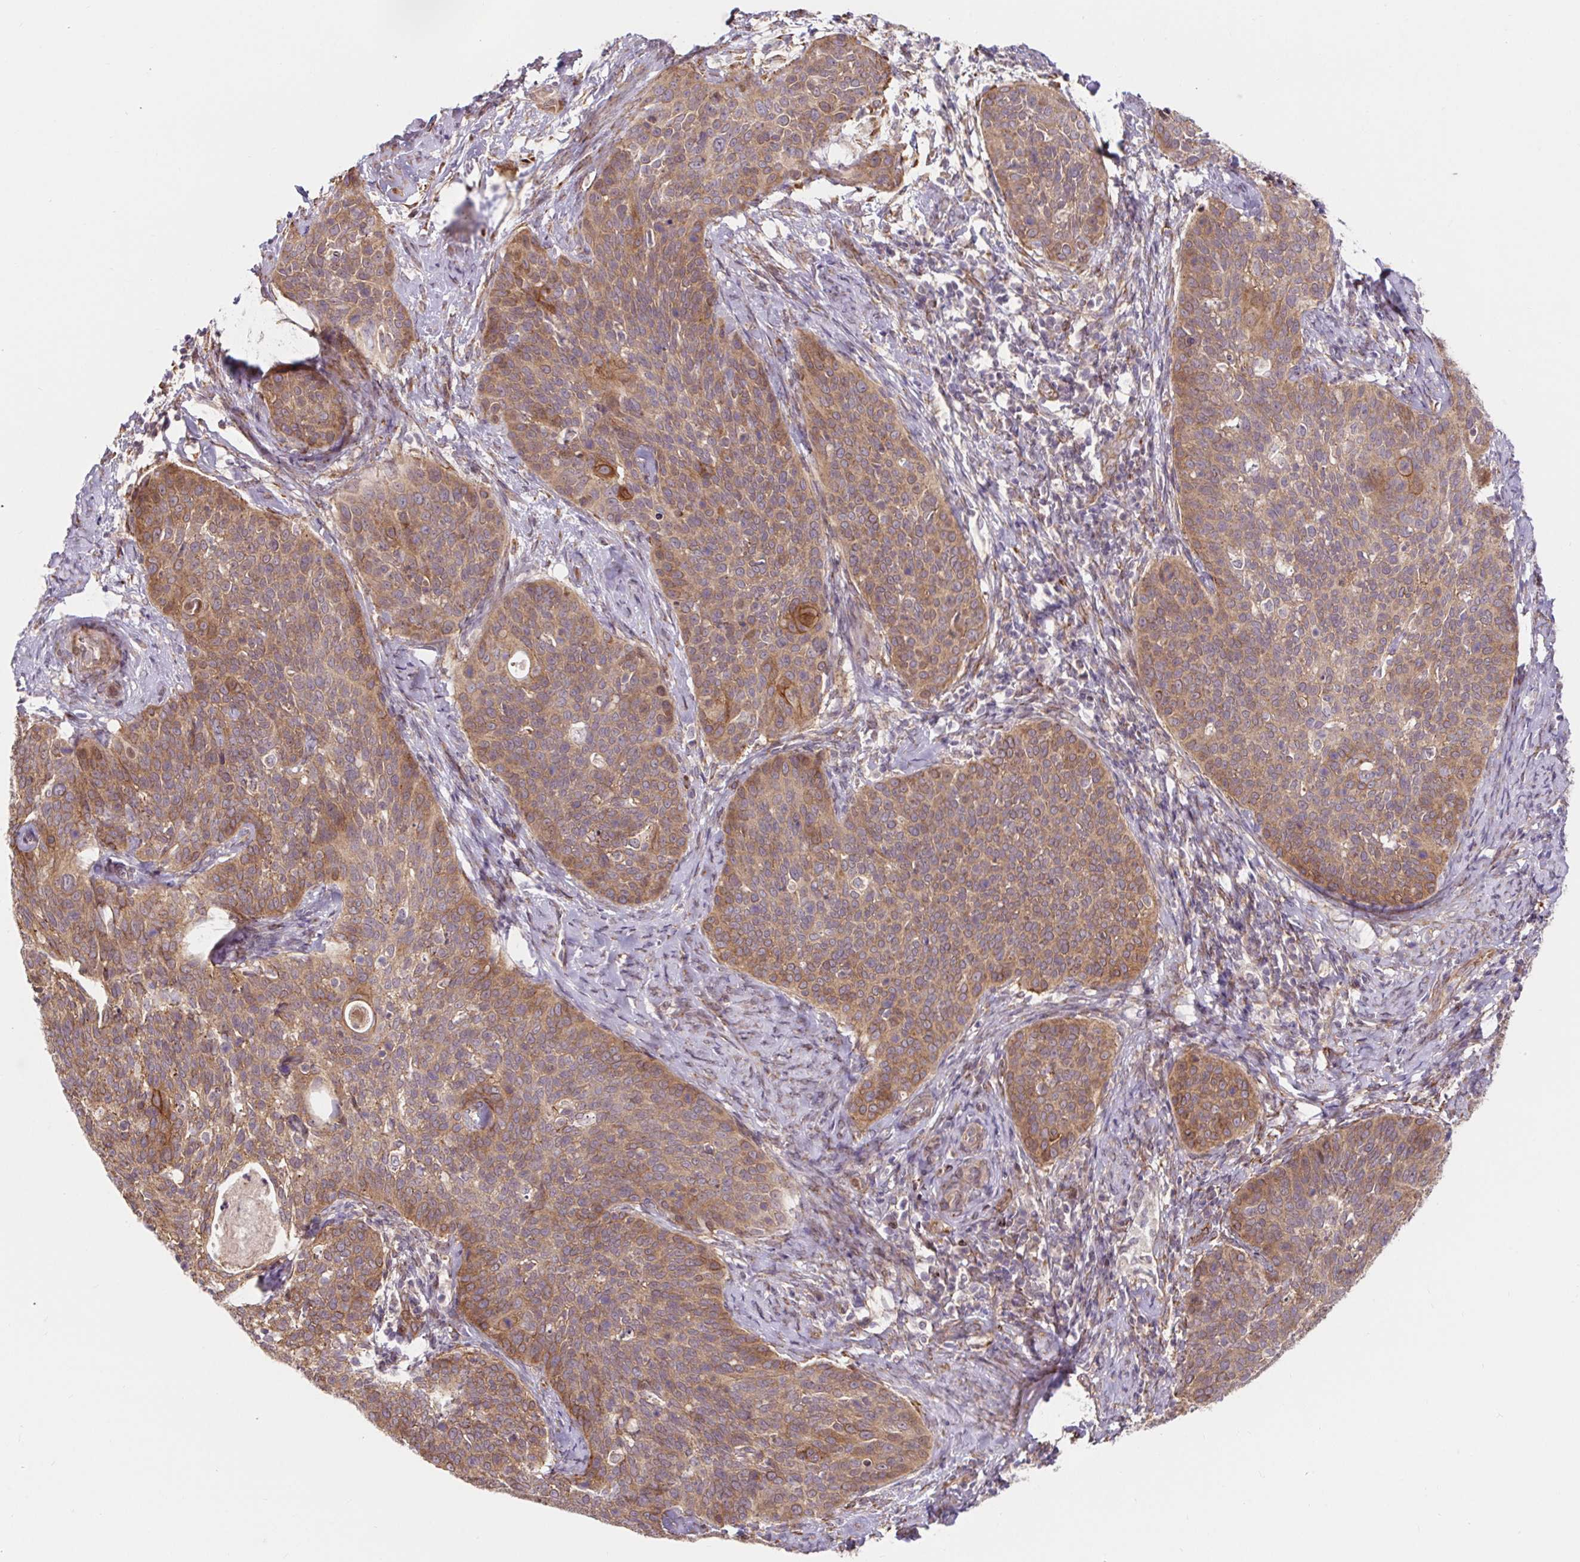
{"staining": {"intensity": "moderate", "quantity": ">75%", "location": "cytoplasmic/membranous"}, "tissue": "cervical cancer", "cell_type": "Tumor cells", "image_type": "cancer", "snomed": [{"axis": "morphology", "description": "Squamous cell carcinoma, NOS"}, {"axis": "topography", "description": "Cervix"}], "caption": "This photomicrograph displays cervical cancer (squamous cell carcinoma) stained with immunohistochemistry to label a protein in brown. The cytoplasmic/membranous of tumor cells show moderate positivity for the protein. Nuclei are counter-stained blue.", "gene": "LYPD5", "patient": {"sex": "female", "age": 69}}